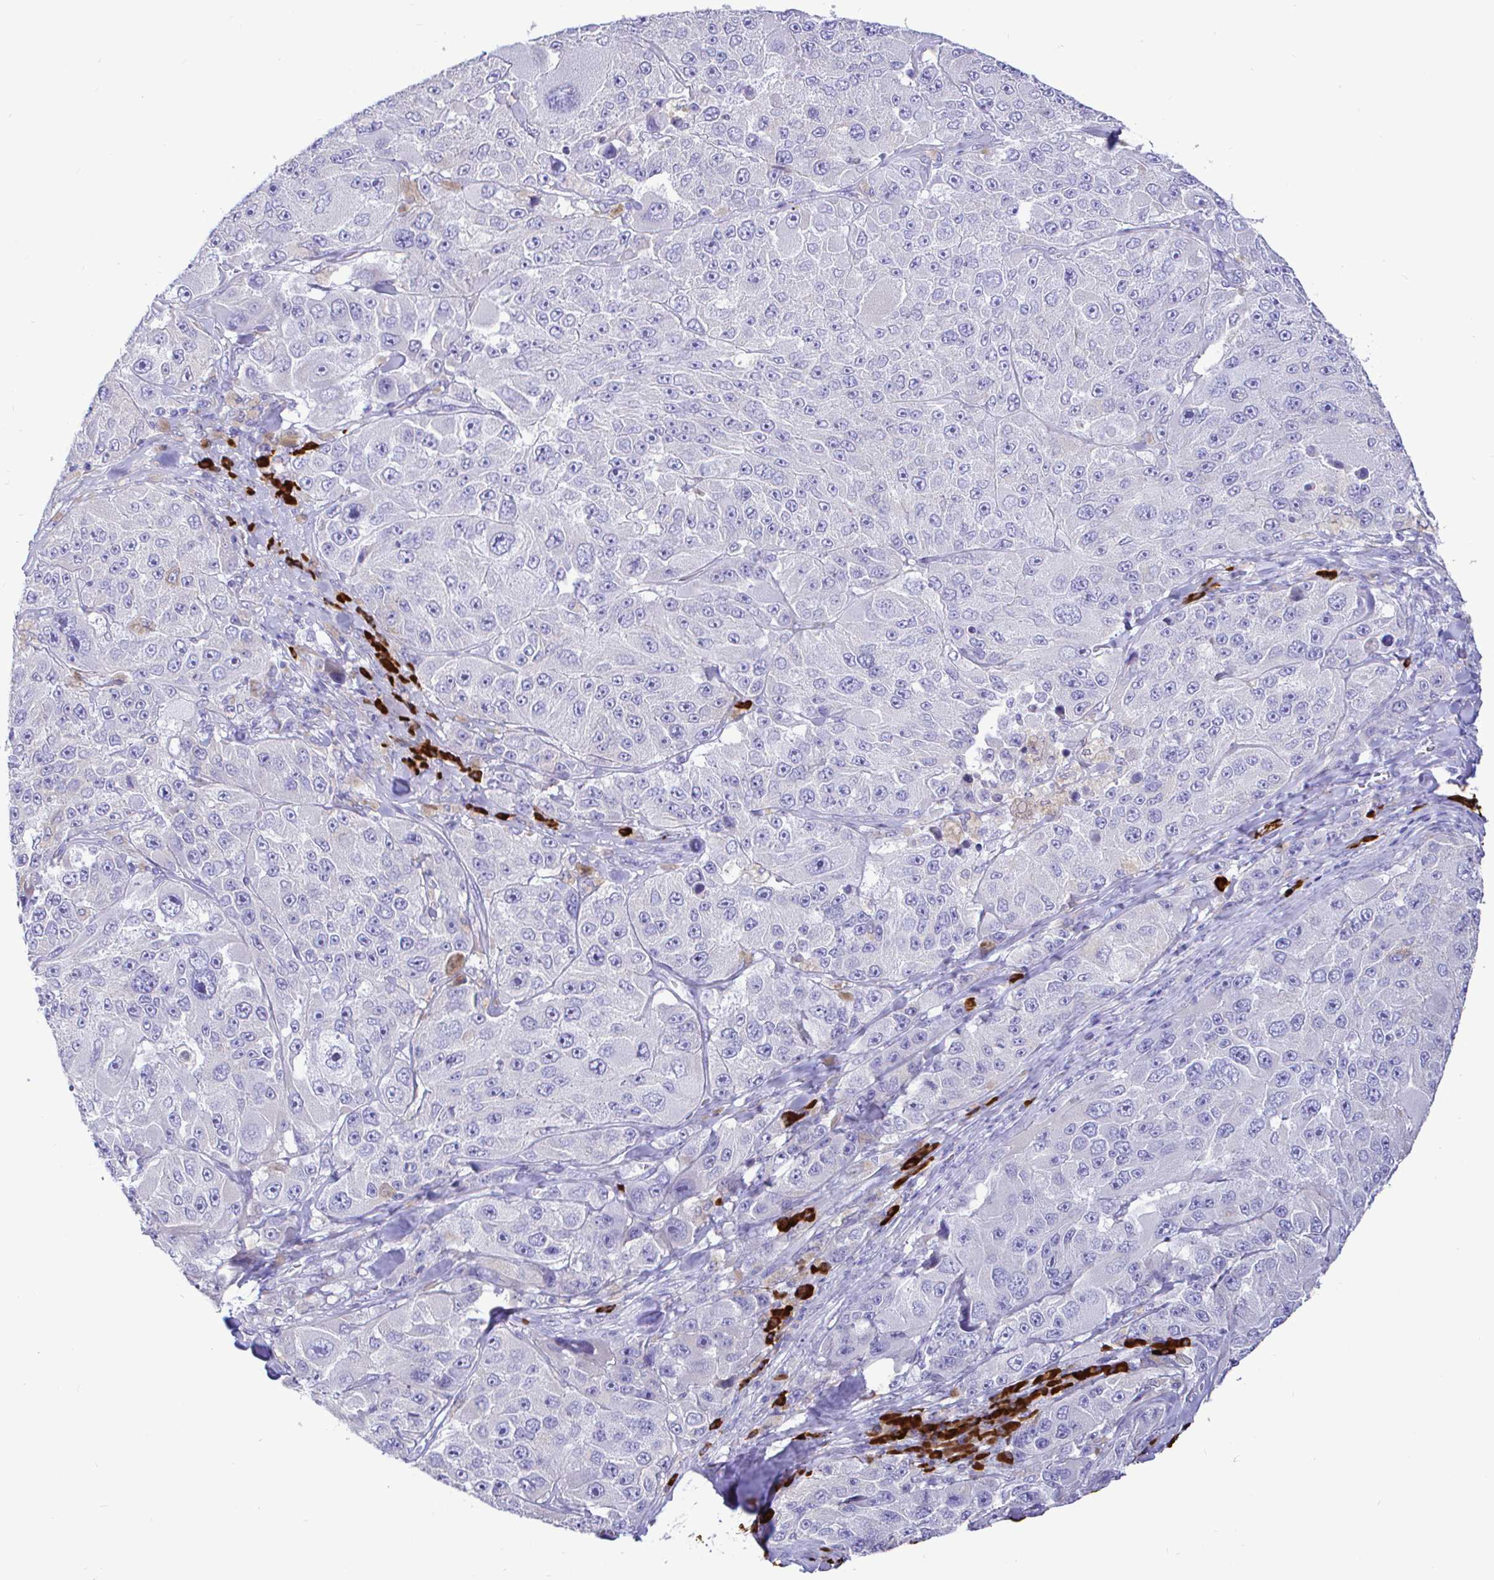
{"staining": {"intensity": "negative", "quantity": "none", "location": "none"}, "tissue": "melanoma", "cell_type": "Tumor cells", "image_type": "cancer", "snomed": [{"axis": "morphology", "description": "Malignant melanoma, Metastatic site"}, {"axis": "topography", "description": "Lymph node"}], "caption": "Image shows no significant protein positivity in tumor cells of melanoma.", "gene": "CCDC62", "patient": {"sex": "male", "age": 62}}